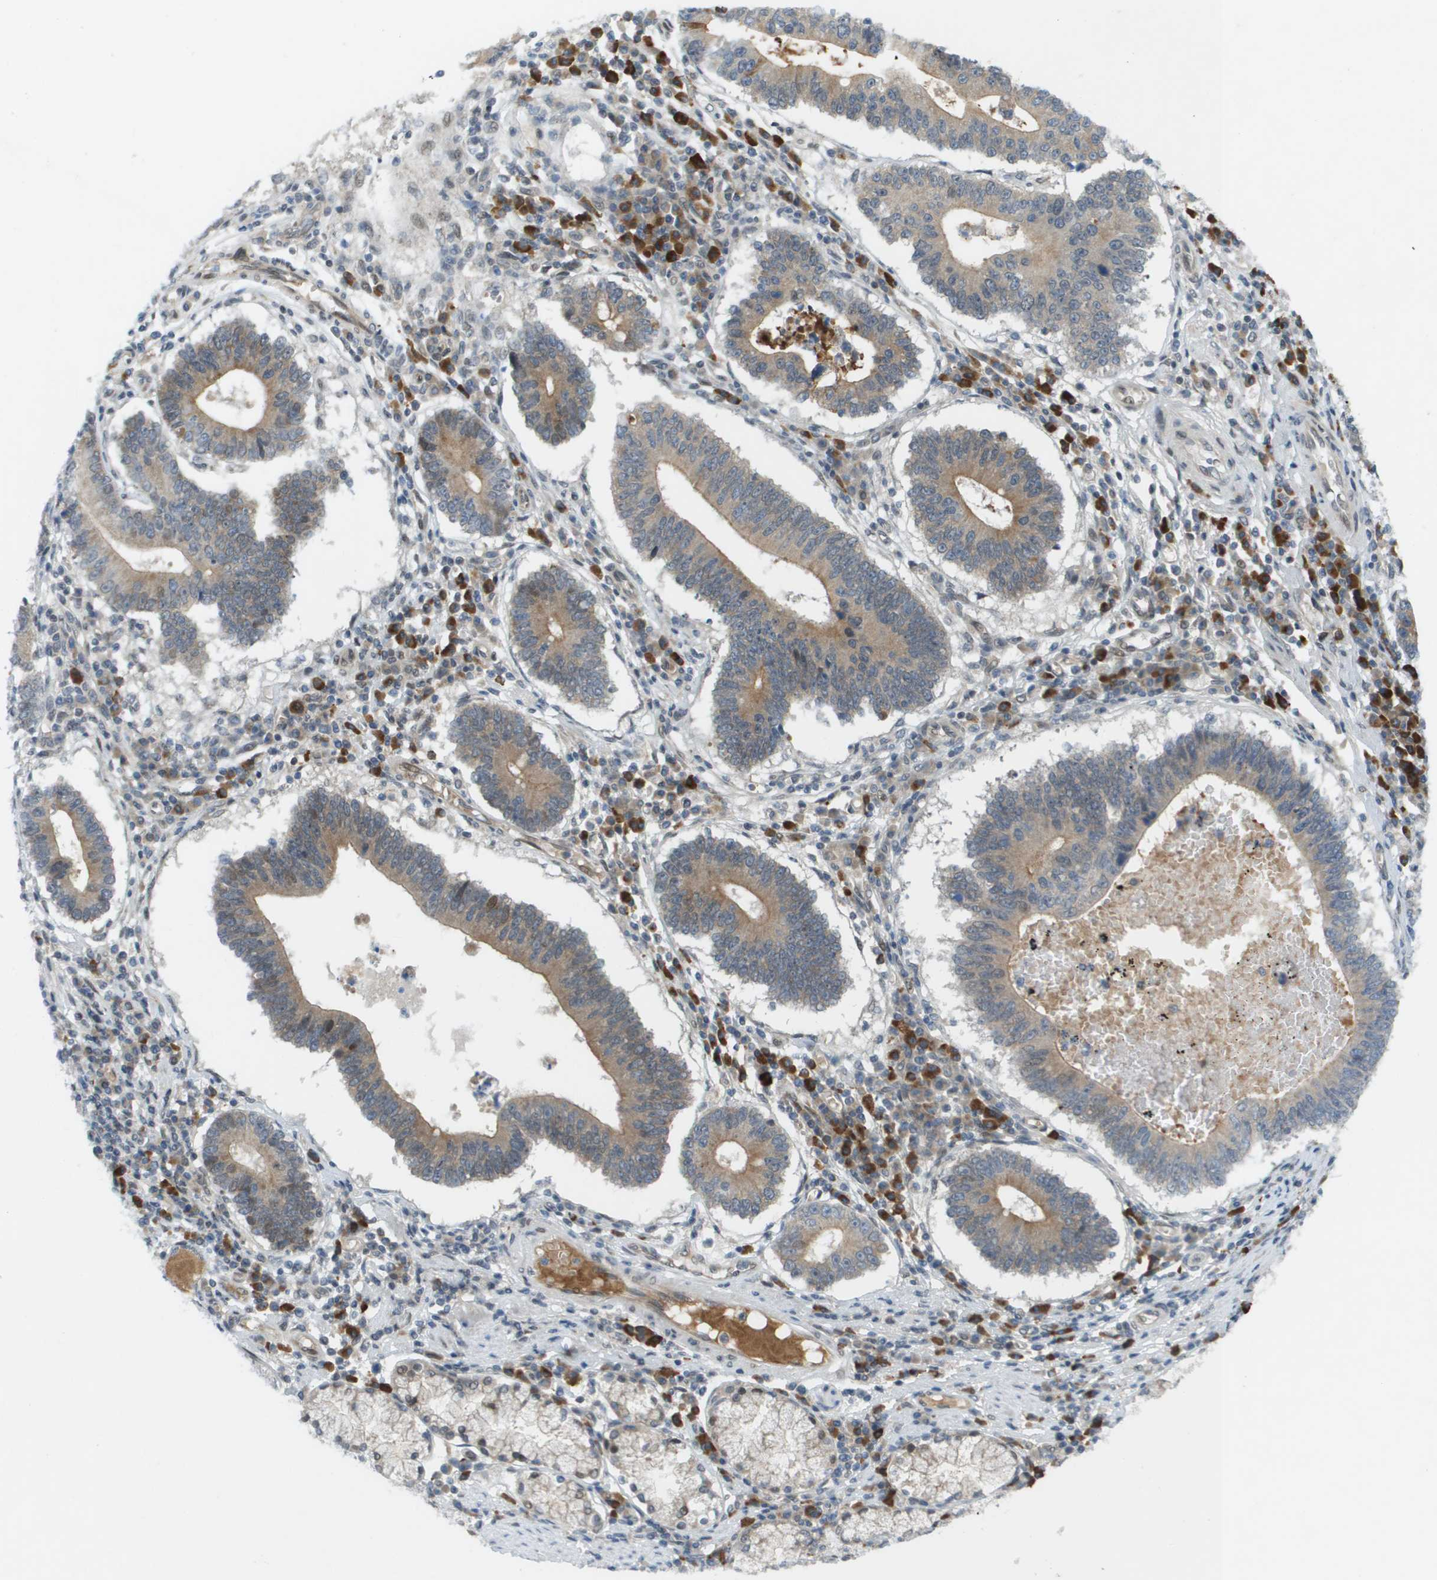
{"staining": {"intensity": "moderate", "quantity": ">75%", "location": "cytoplasmic/membranous,nuclear"}, "tissue": "stomach cancer", "cell_type": "Tumor cells", "image_type": "cancer", "snomed": [{"axis": "morphology", "description": "Adenocarcinoma, NOS"}, {"axis": "topography", "description": "Stomach"}], "caption": "High-power microscopy captured an immunohistochemistry (IHC) histopathology image of stomach cancer, revealing moderate cytoplasmic/membranous and nuclear positivity in approximately >75% of tumor cells.", "gene": "CACNB4", "patient": {"sex": "male", "age": 59}}